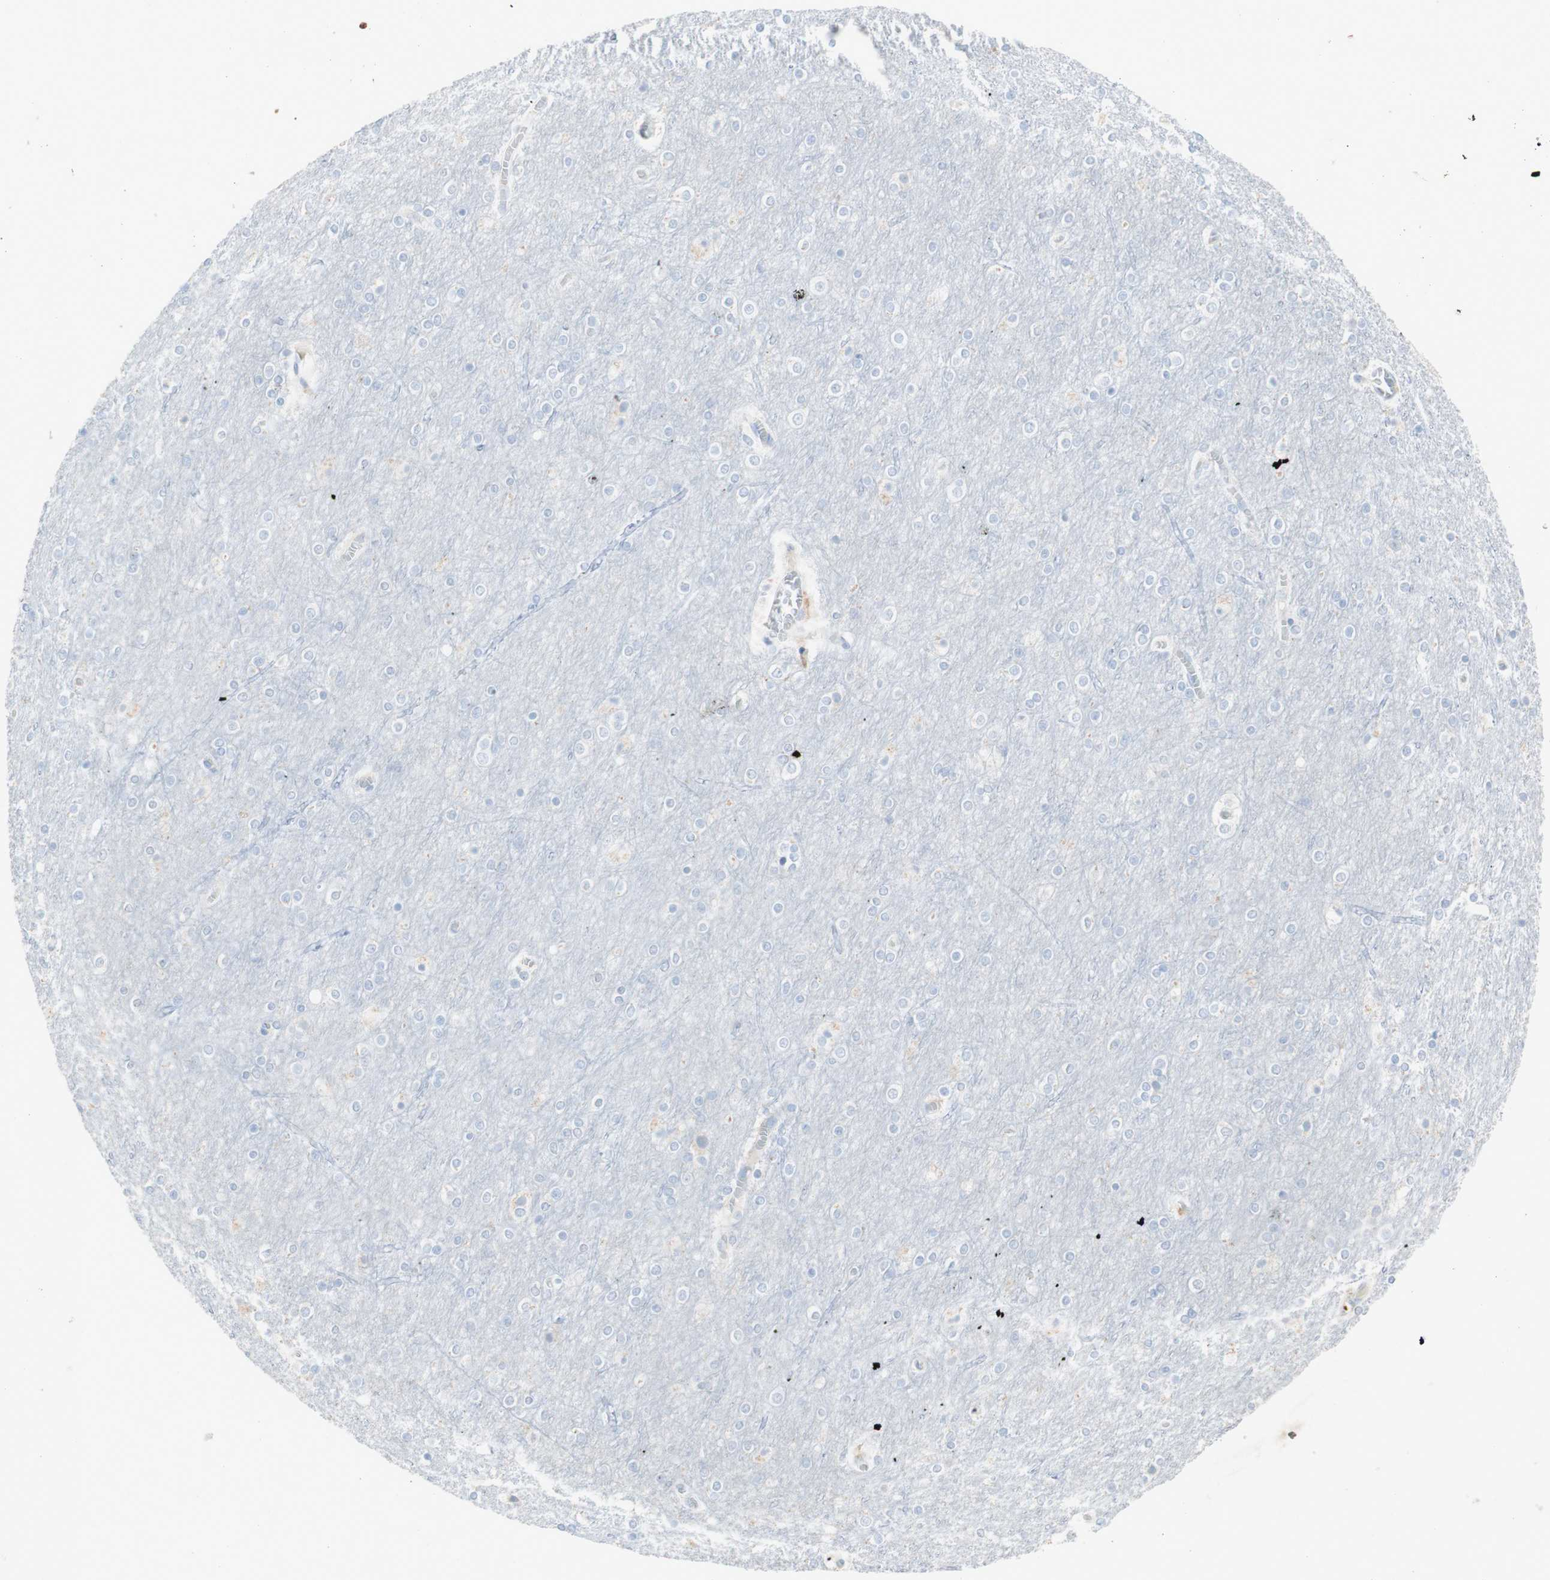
{"staining": {"intensity": "negative", "quantity": "none", "location": "none"}, "tissue": "cerebral cortex", "cell_type": "Endothelial cells", "image_type": "normal", "snomed": [{"axis": "morphology", "description": "Normal tissue, NOS"}, {"axis": "topography", "description": "Cerebral cortex"}], "caption": "Benign cerebral cortex was stained to show a protein in brown. There is no significant positivity in endothelial cells. Brightfield microscopy of immunohistochemistry (IHC) stained with DAB (brown) and hematoxylin (blue), captured at high magnification.", "gene": "ART3", "patient": {"sex": "female", "age": 54}}